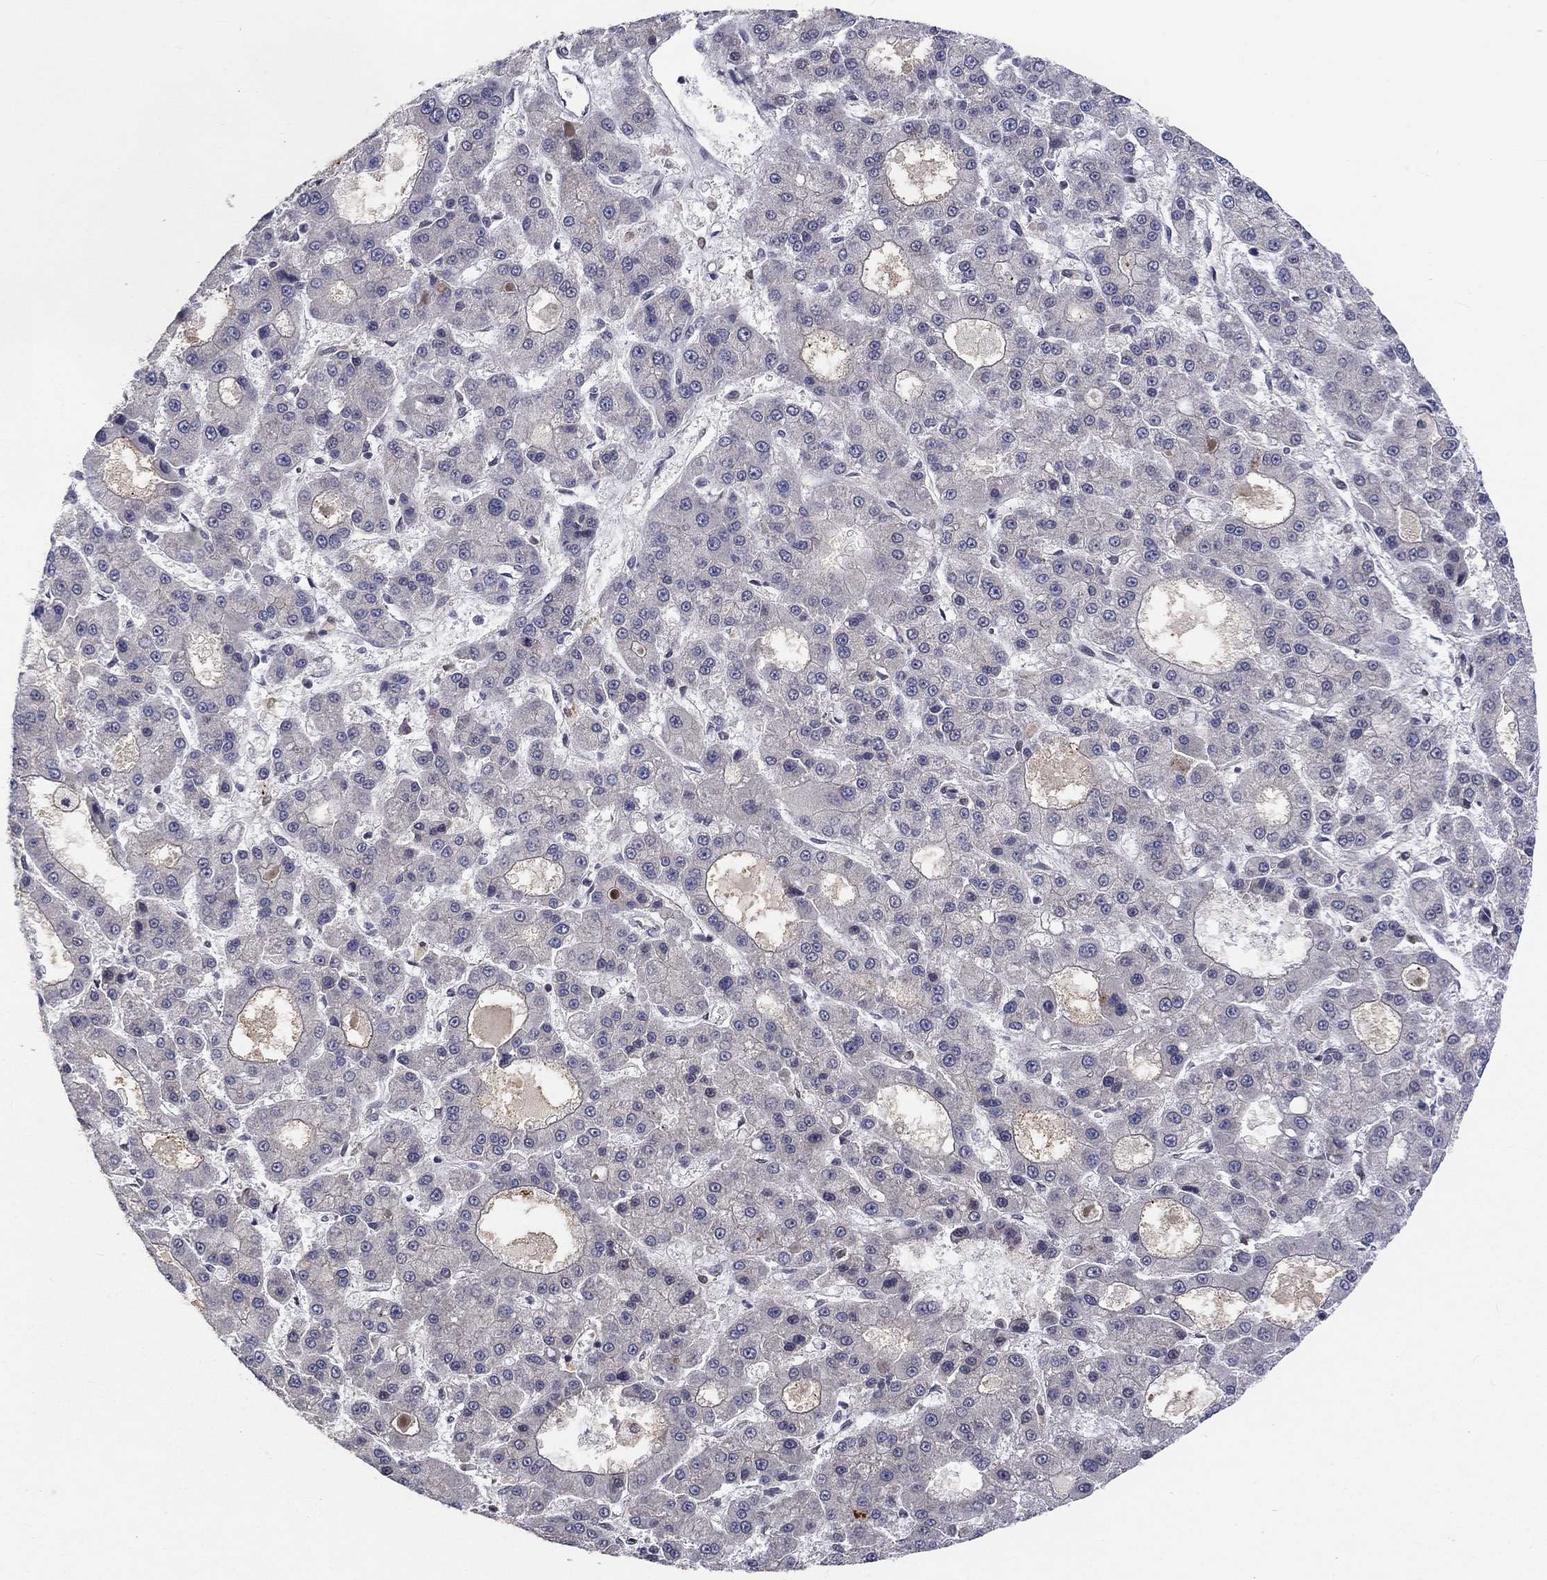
{"staining": {"intensity": "negative", "quantity": "none", "location": "none"}, "tissue": "liver cancer", "cell_type": "Tumor cells", "image_type": "cancer", "snomed": [{"axis": "morphology", "description": "Carcinoma, Hepatocellular, NOS"}, {"axis": "topography", "description": "Liver"}], "caption": "Liver hepatocellular carcinoma was stained to show a protein in brown. There is no significant staining in tumor cells.", "gene": "CETN3", "patient": {"sex": "male", "age": 70}}